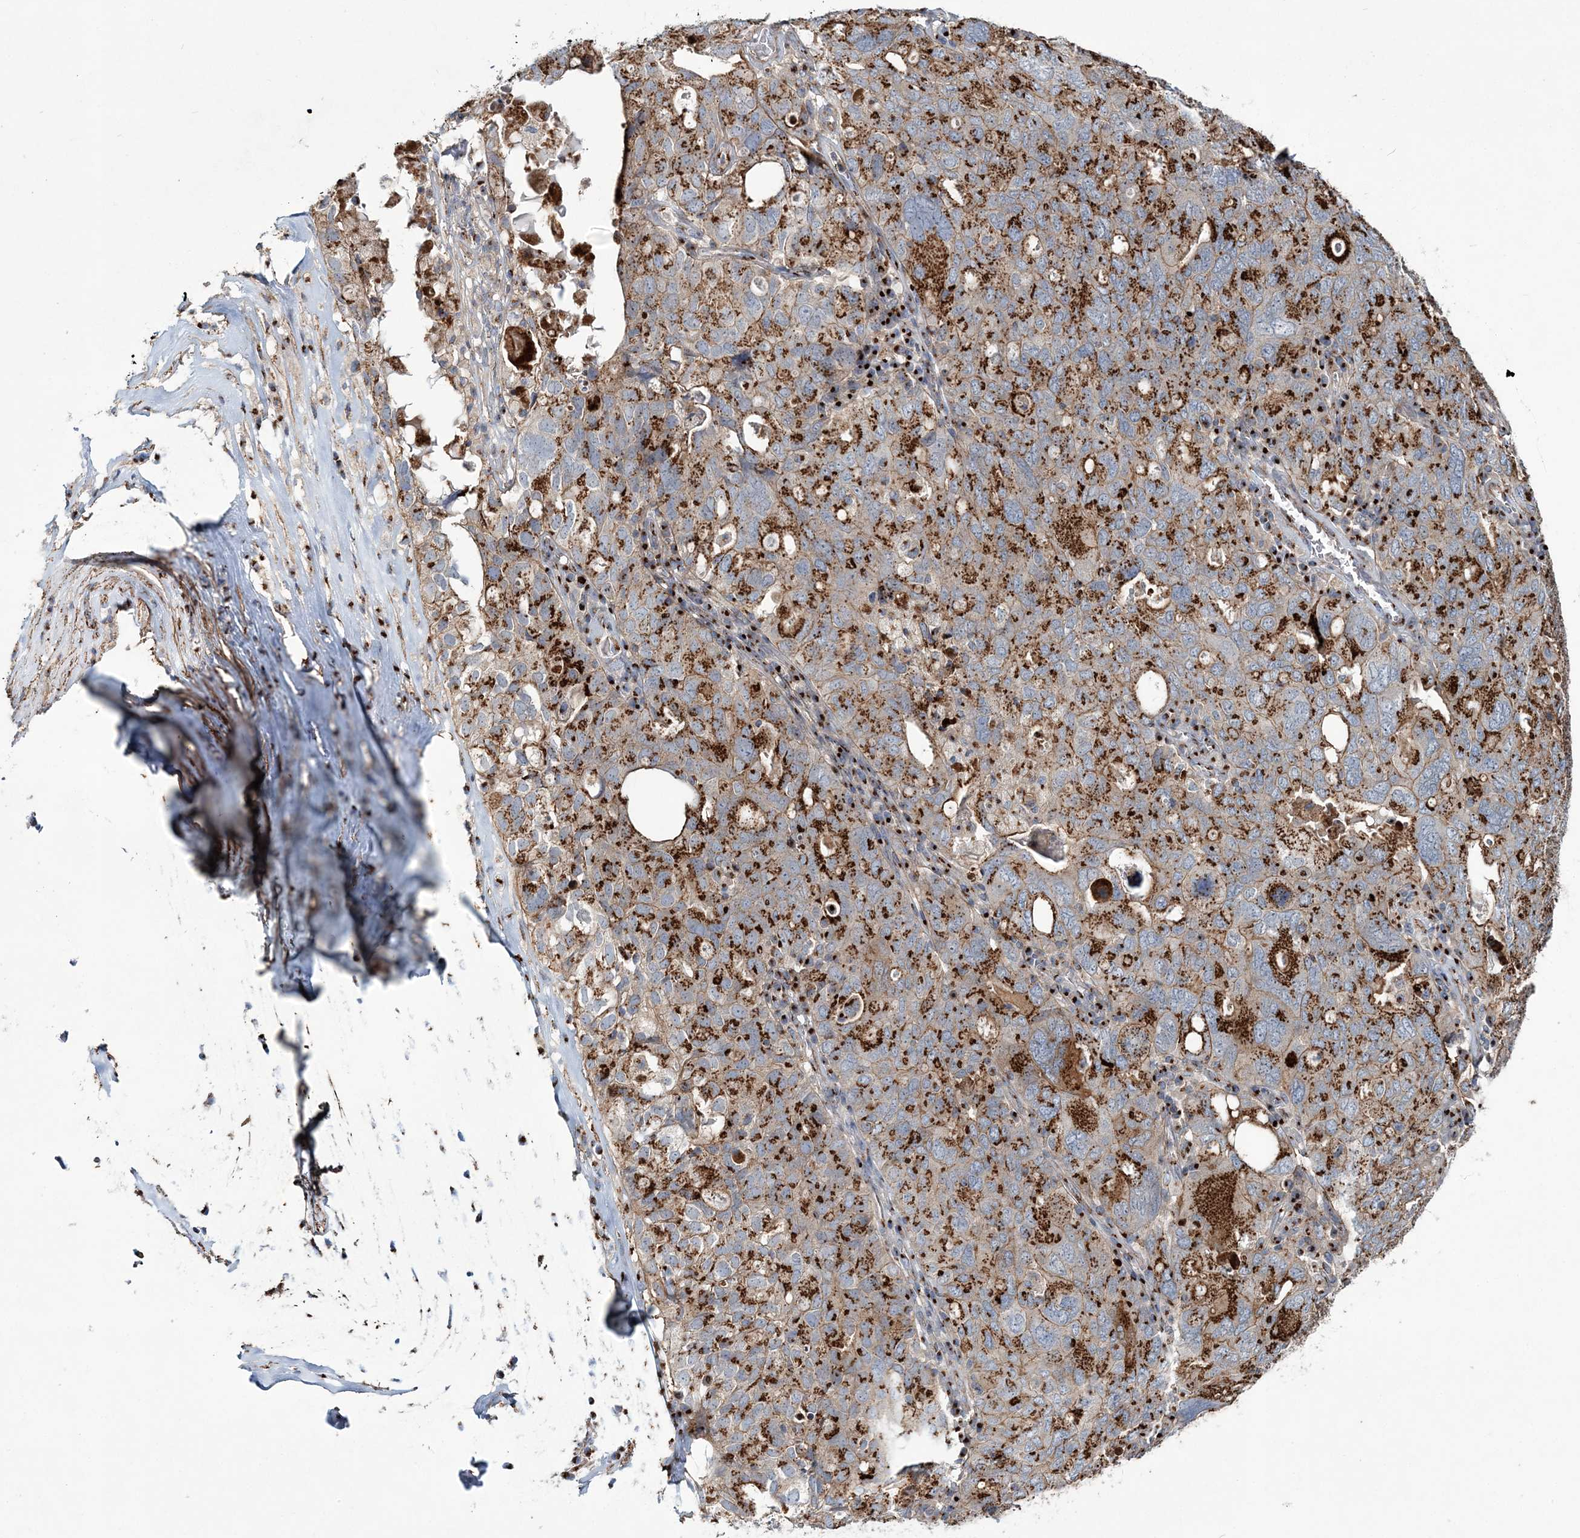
{"staining": {"intensity": "strong", "quantity": ">75%", "location": "cytoplasmic/membranous"}, "tissue": "ovarian cancer", "cell_type": "Tumor cells", "image_type": "cancer", "snomed": [{"axis": "morphology", "description": "Carcinoma, endometroid"}, {"axis": "topography", "description": "Ovary"}], "caption": "A high-resolution image shows IHC staining of ovarian cancer, which shows strong cytoplasmic/membranous positivity in about >75% of tumor cells. The protein of interest is stained brown, and the nuclei are stained in blue (DAB IHC with brightfield microscopy, high magnification).", "gene": "MAN1A2", "patient": {"sex": "female", "age": 62}}